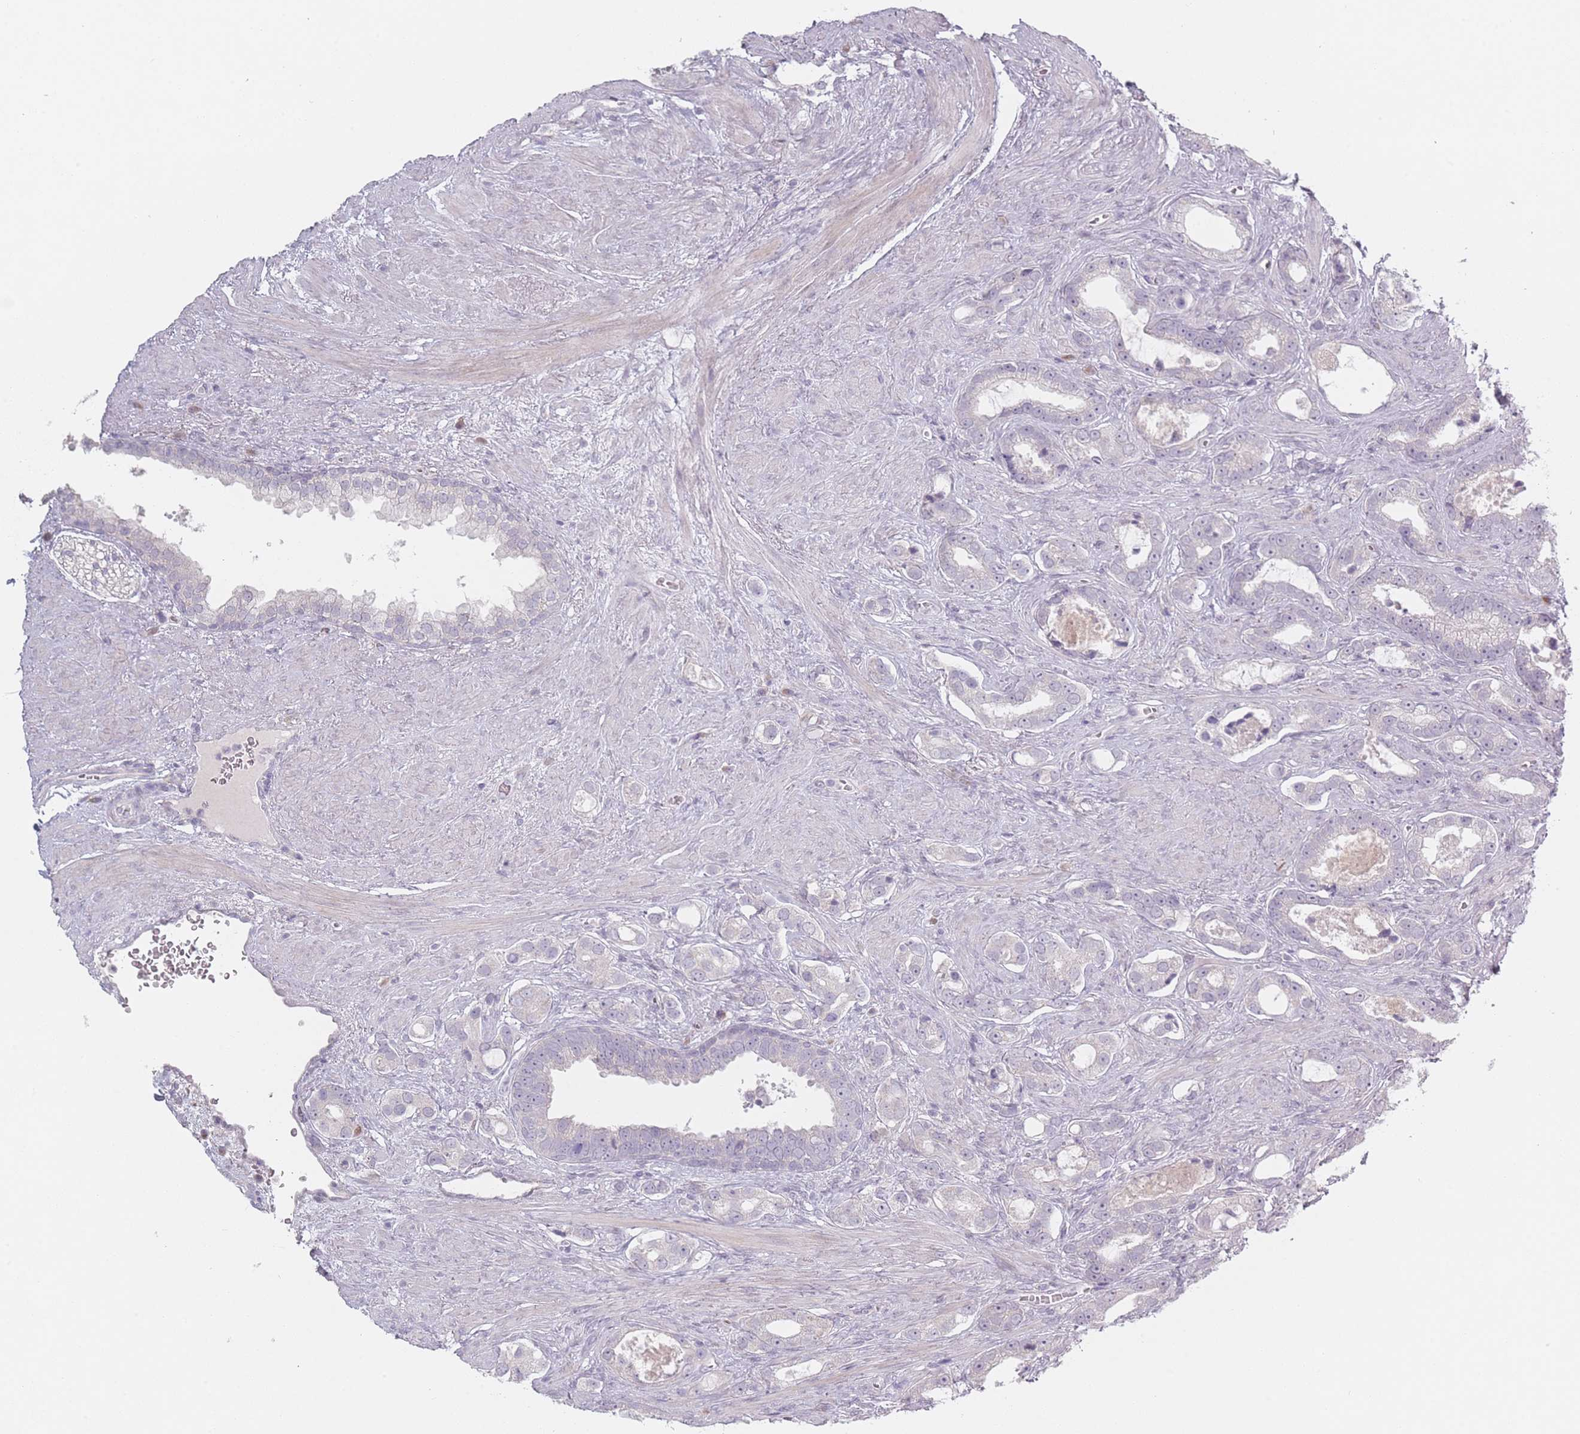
{"staining": {"intensity": "negative", "quantity": "none", "location": "none"}, "tissue": "prostate cancer", "cell_type": "Tumor cells", "image_type": "cancer", "snomed": [{"axis": "morphology", "description": "Adenocarcinoma, High grade"}, {"axis": "topography", "description": "Prostate"}], "caption": "Immunohistochemical staining of human adenocarcinoma (high-grade) (prostate) displays no significant expression in tumor cells.", "gene": "RASL10B", "patient": {"sex": "male", "age": 67}}